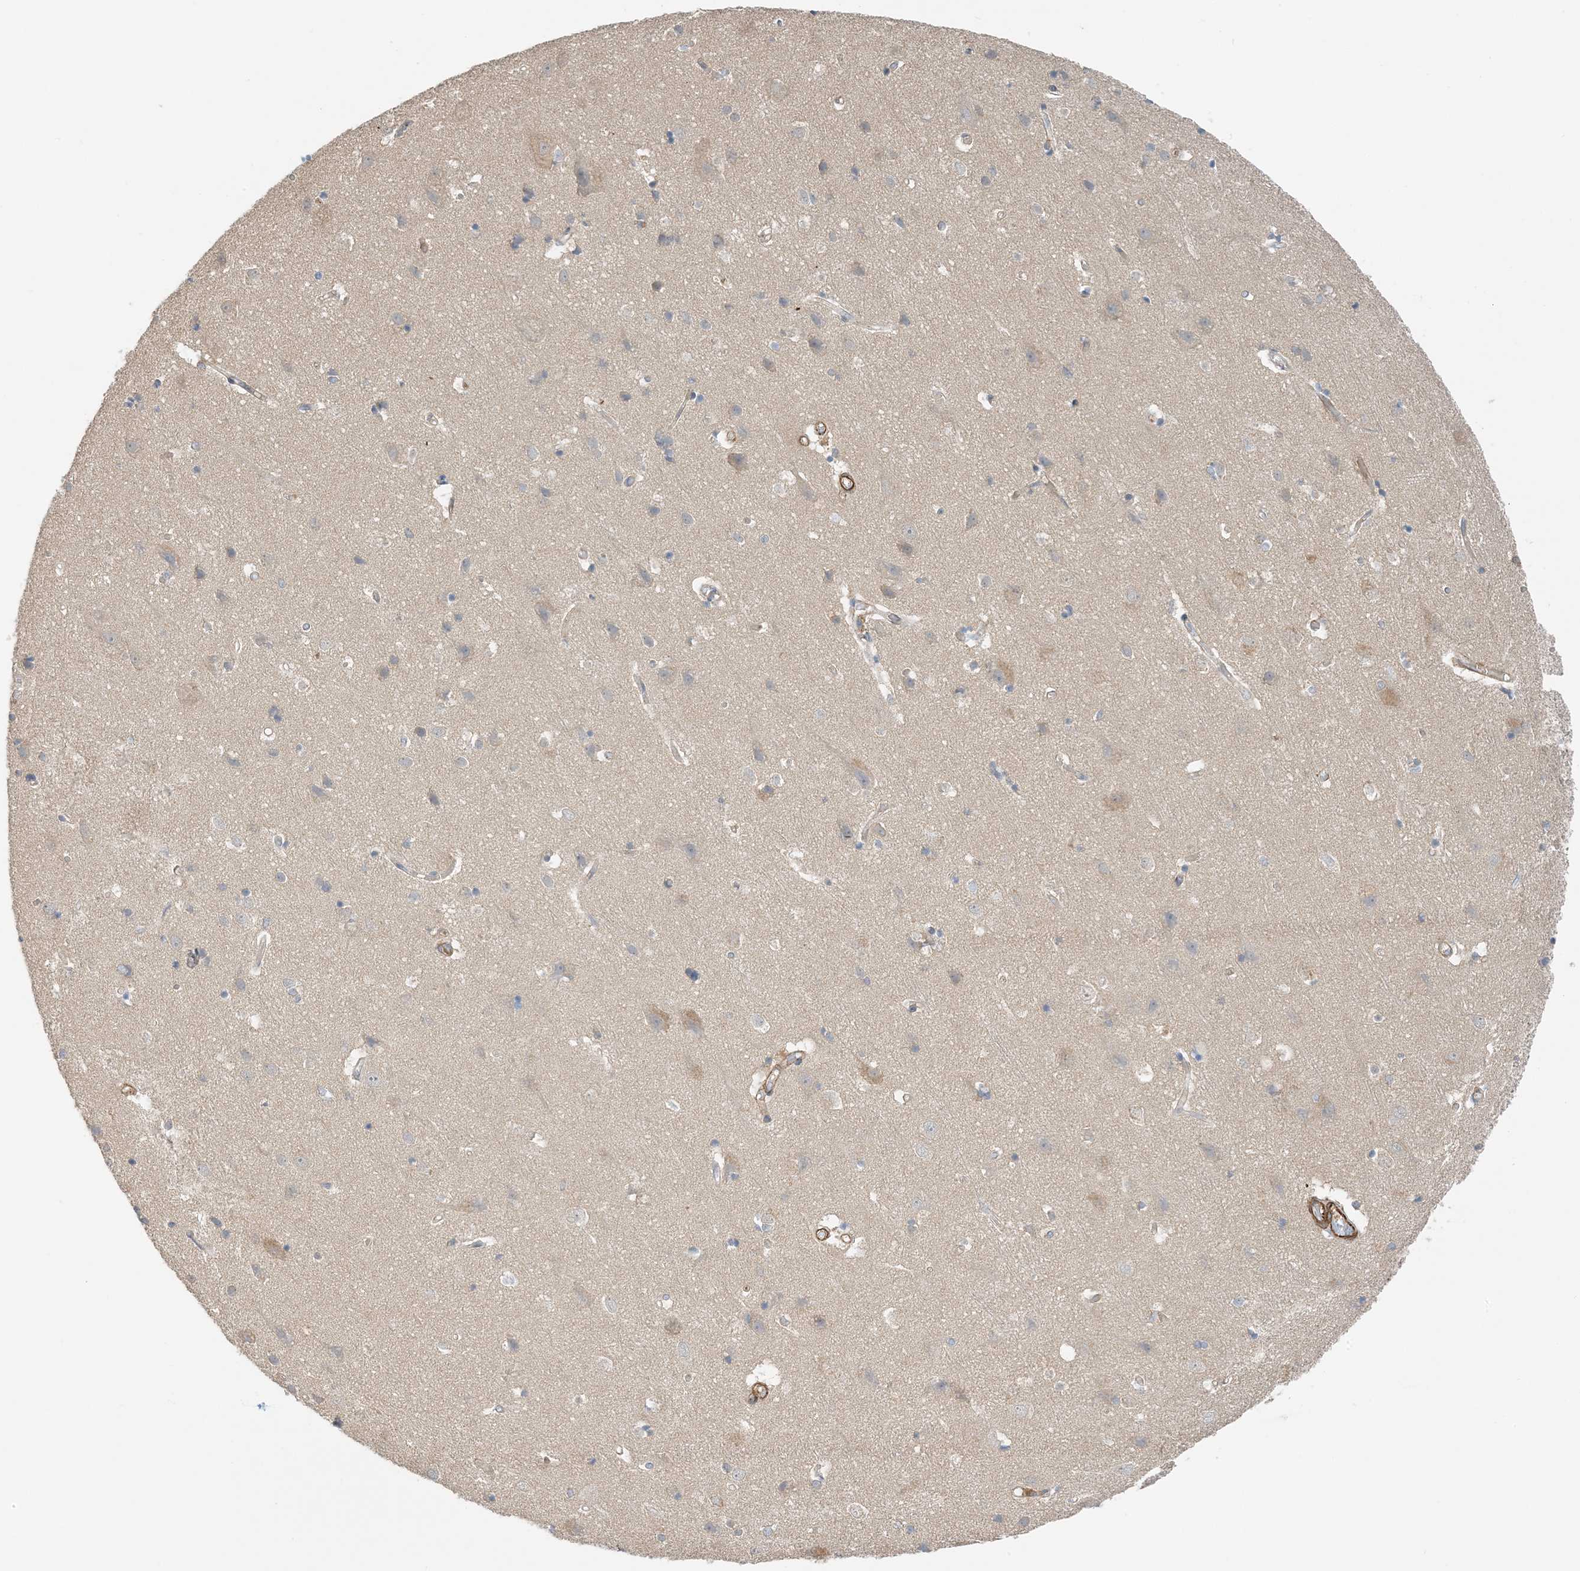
{"staining": {"intensity": "moderate", "quantity": "25%-75%", "location": "cytoplasmic/membranous"}, "tissue": "cerebral cortex", "cell_type": "Endothelial cells", "image_type": "normal", "snomed": [{"axis": "morphology", "description": "Normal tissue, NOS"}, {"axis": "topography", "description": "Cerebral cortex"}], "caption": "Protein expression analysis of normal cerebral cortex demonstrates moderate cytoplasmic/membranous staining in approximately 25%-75% of endothelial cells.", "gene": "KIFBP", "patient": {"sex": "male", "age": 54}}